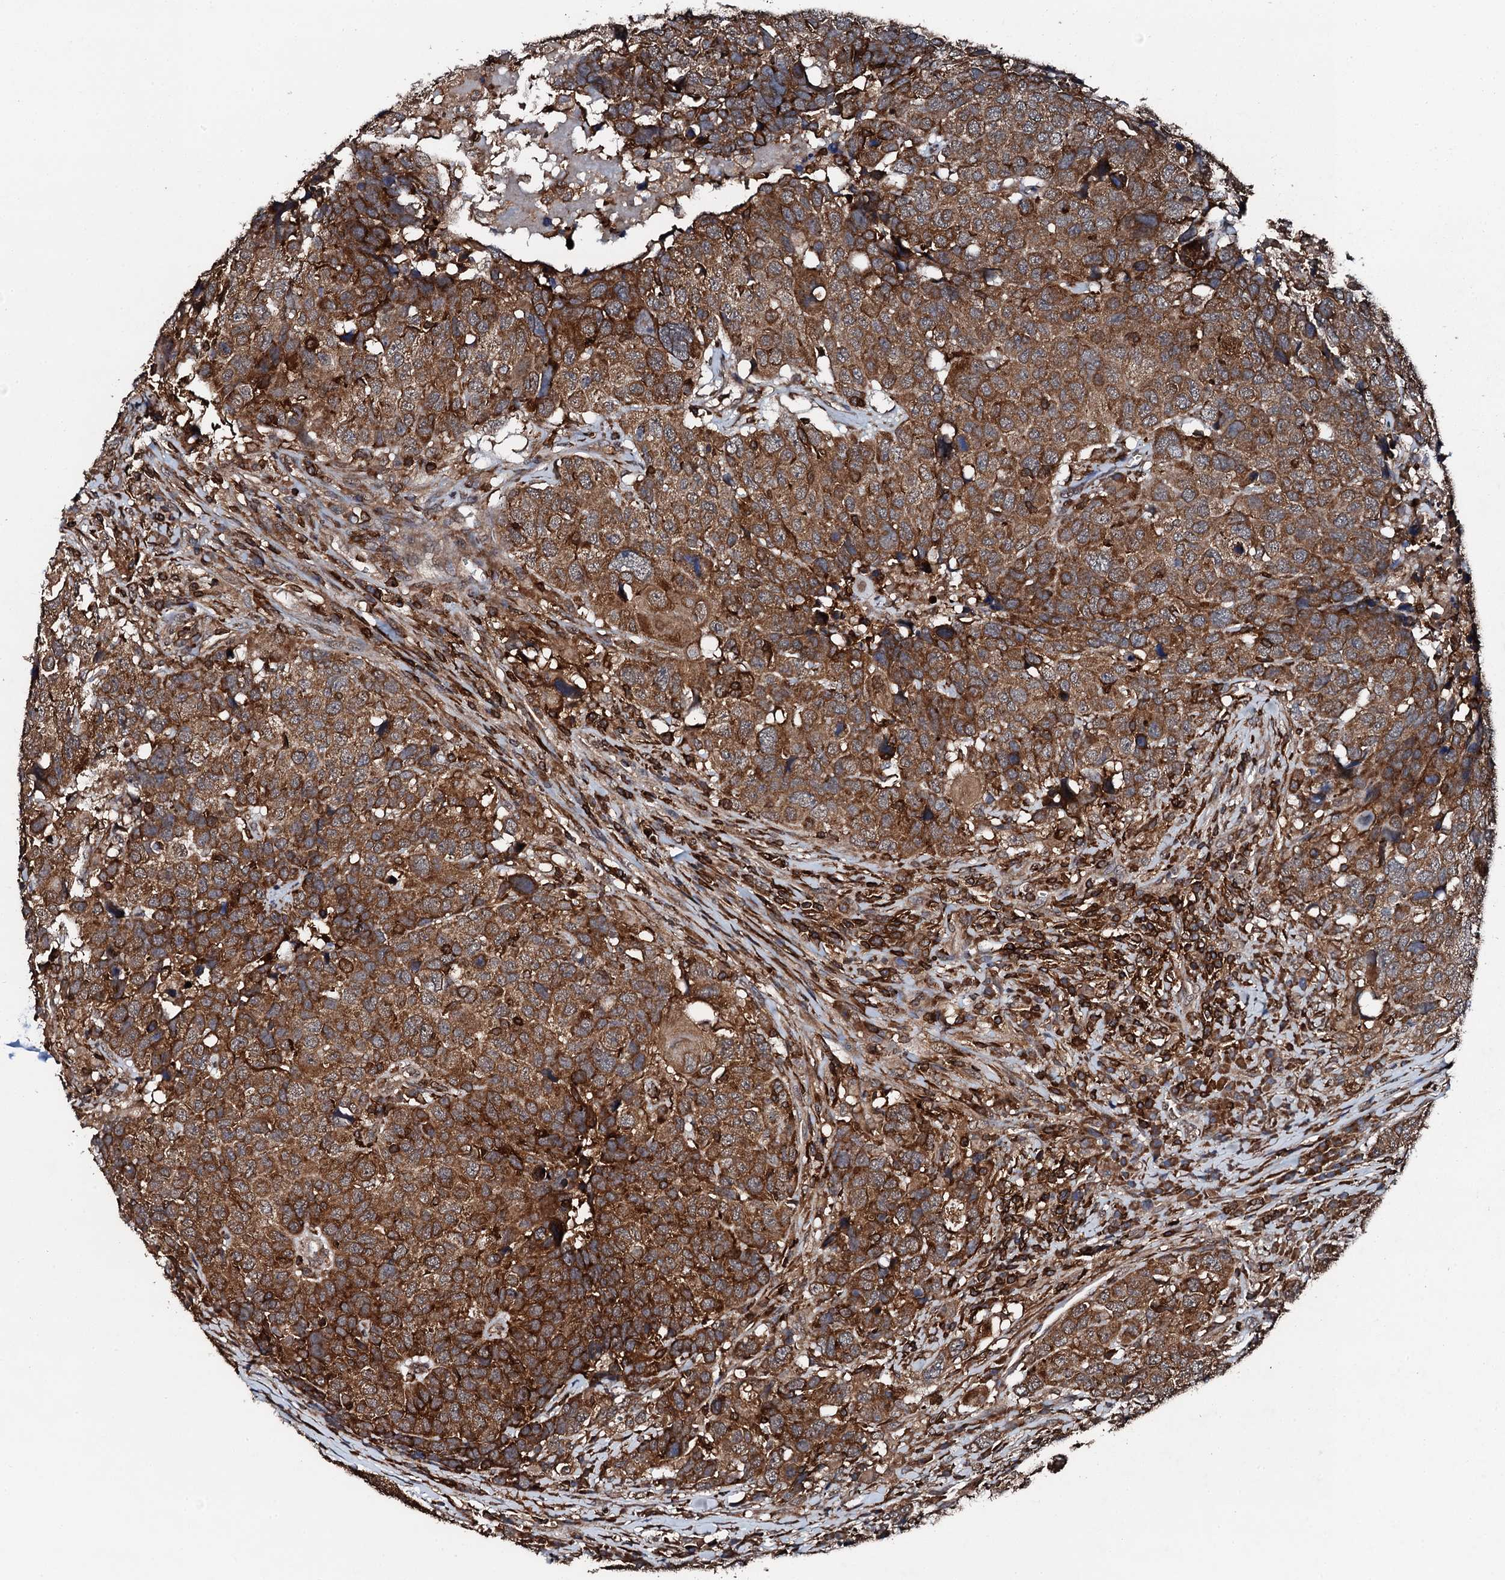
{"staining": {"intensity": "strong", "quantity": ">75%", "location": "cytoplasmic/membranous"}, "tissue": "head and neck cancer", "cell_type": "Tumor cells", "image_type": "cancer", "snomed": [{"axis": "morphology", "description": "Squamous cell carcinoma, NOS"}, {"axis": "topography", "description": "Head-Neck"}], "caption": "Protein staining shows strong cytoplasmic/membranous positivity in approximately >75% of tumor cells in head and neck cancer.", "gene": "EDC4", "patient": {"sex": "male", "age": 66}}